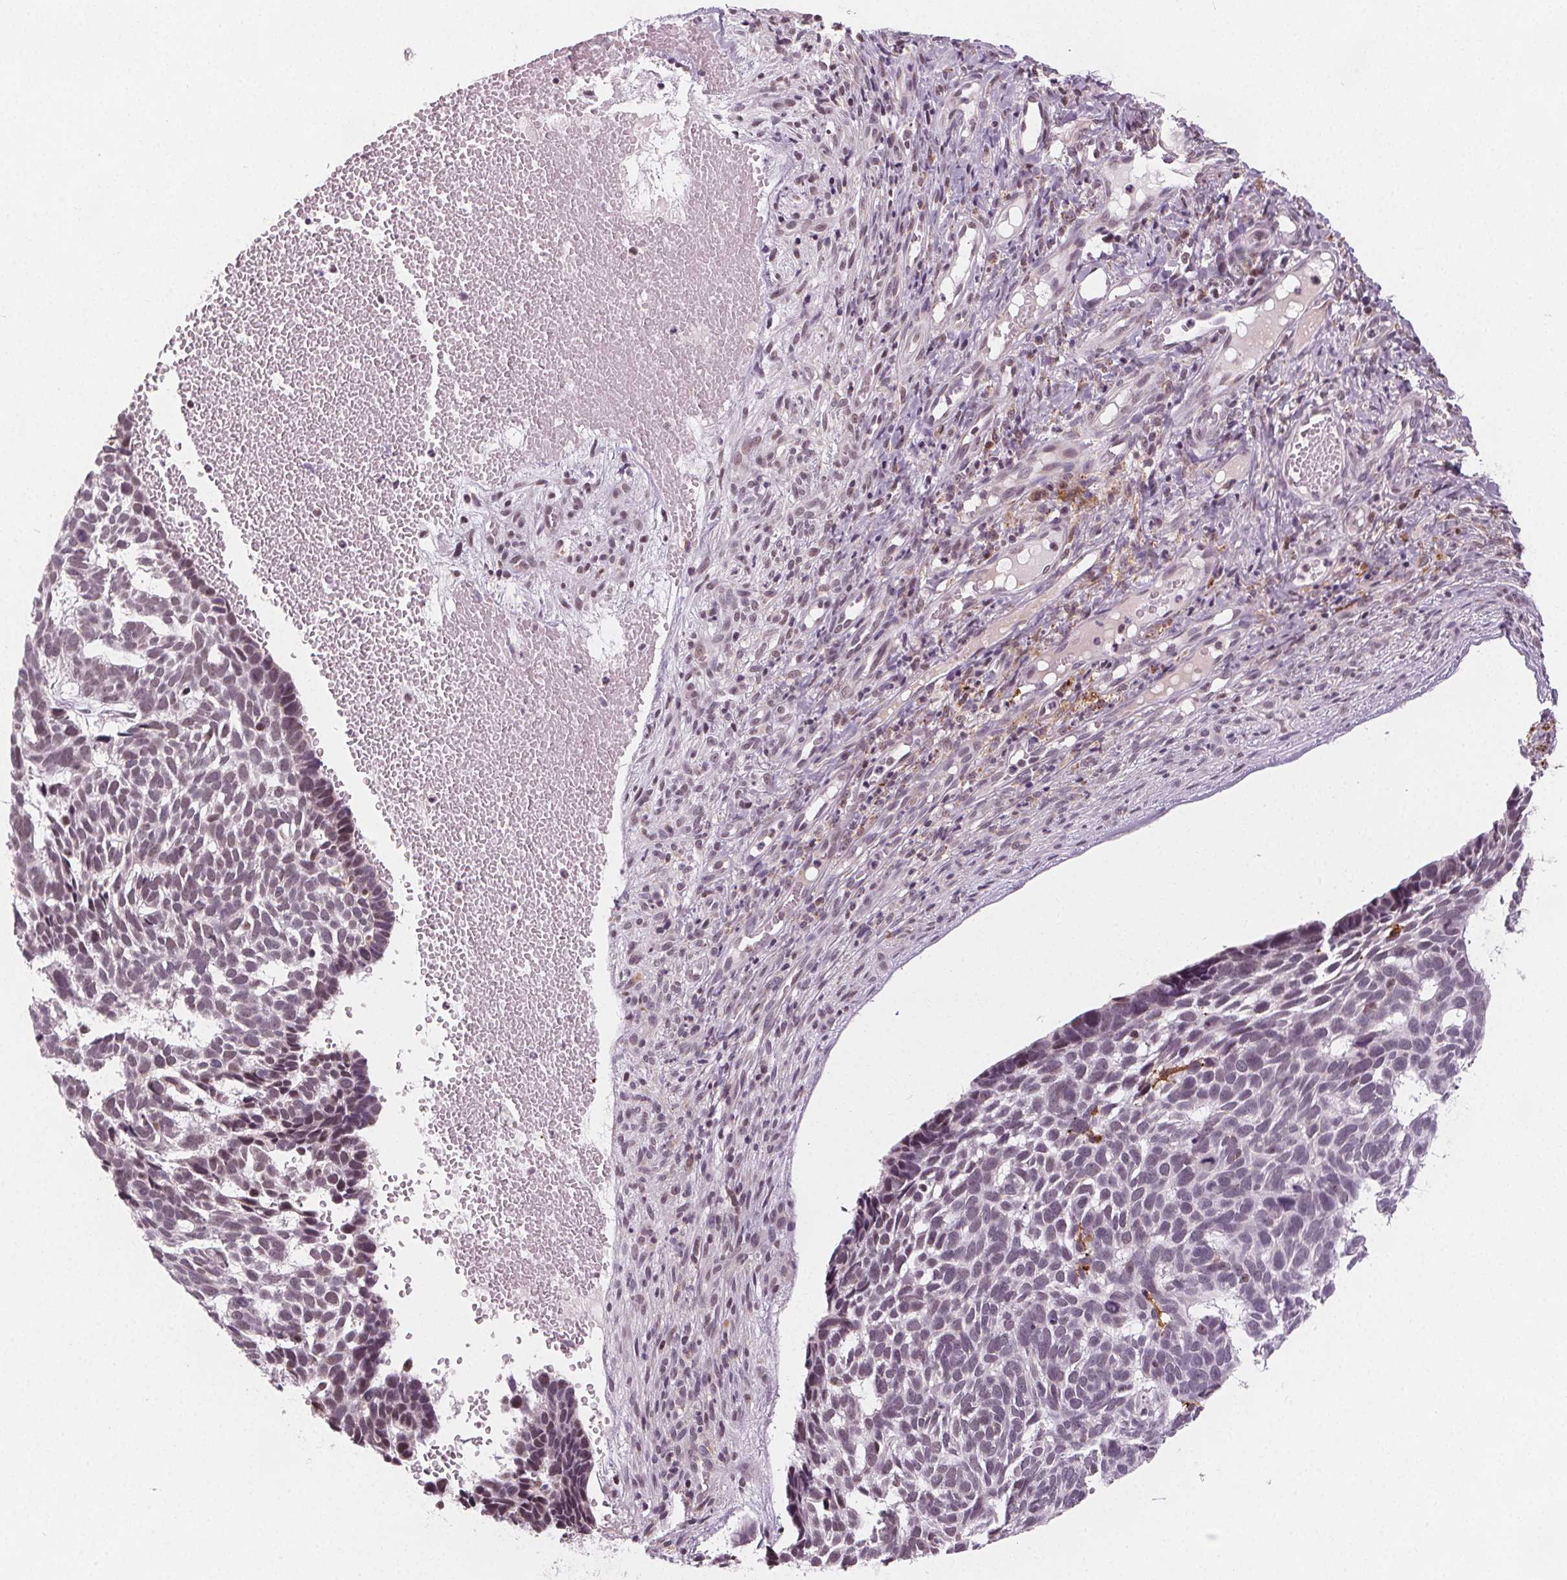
{"staining": {"intensity": "weak", "quantity": "<25%", "location": "nuclear"}, "tissue": "skin cancer", "cell_type": "Tumor cells", "image_type": "cancer", "snomed": [{"axis": "morphology", "description": "Basal cell carcinoma"}, {"axis": "topography", "description": "Skin"}], "caption": "The IHC micrograph has no significant expression in tumor cells of skin cancer (basal cell carcinoma) tissue.", "gene": "DPM2", "patient": {"sex": "male", "age": 78}}